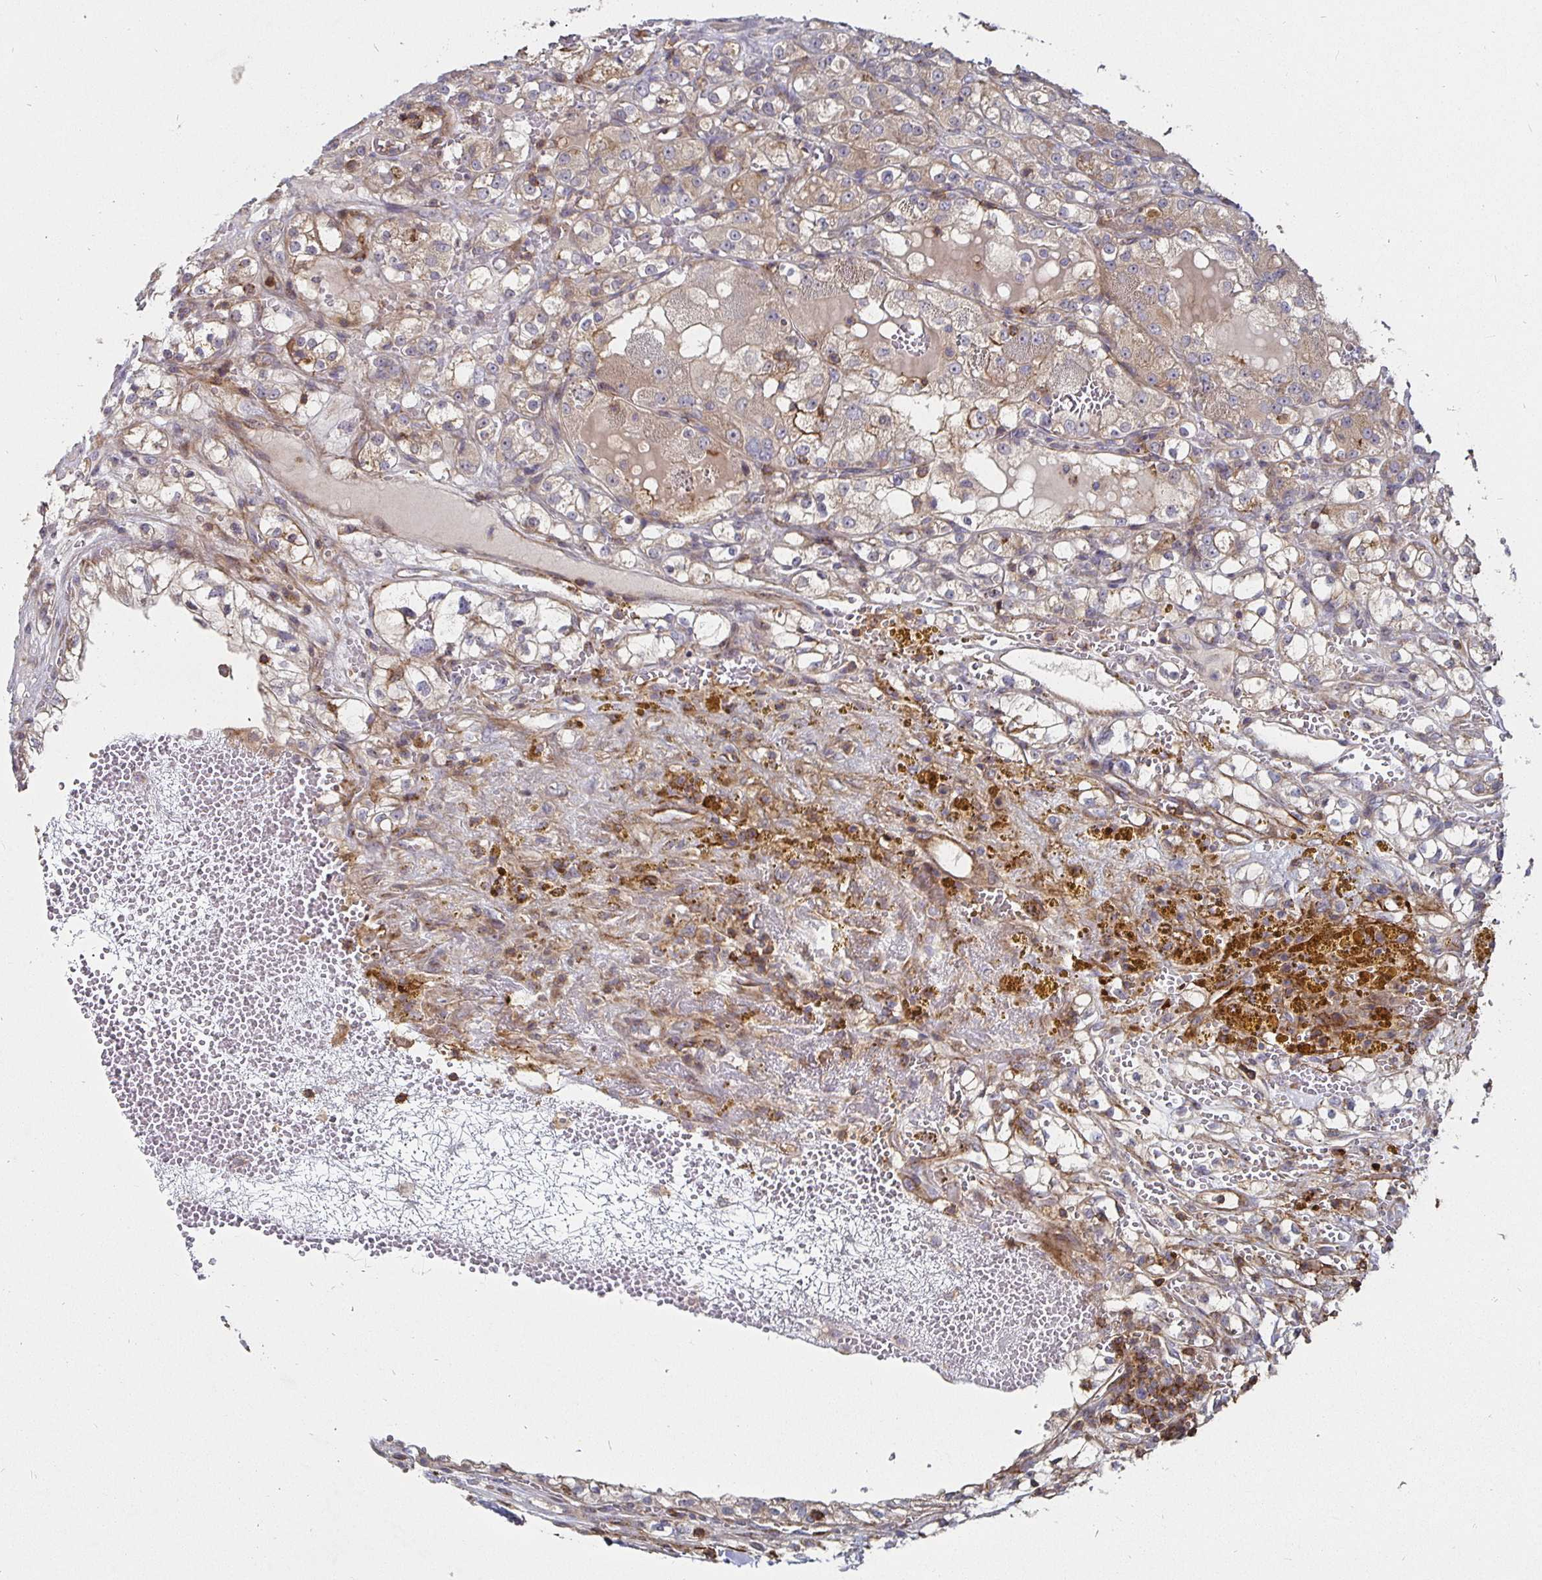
{"staining": {"intensity": "moderate", "quantity": "25%-75%", "location": "cytoplasmic/membranous"}, "tissue": "renal cancer", "cell_type": "Tumor cells", "image_type": "cancer", "snomed": [{"axis": "morphology", "description": "Normal tissue, NOS"}, {"axis": "morphology", "description": "Adenocarcinoma, NOS"}, {"axis": "topography", "description": "Kidney"}], "caption": "Immunohistochemistry (IHC) image of neoplastic tissue: adenocarcinoma (renal) stained using immunohistochemistry (IHC) shows medium levels of moderate protein expression localized specifically in the cytoplasmic/membranous of tumor cells, appearing as a cytoplasmic/membranous brown color.", "gene": "GJA4", "patient": {"sex": "male", "age": 61}}